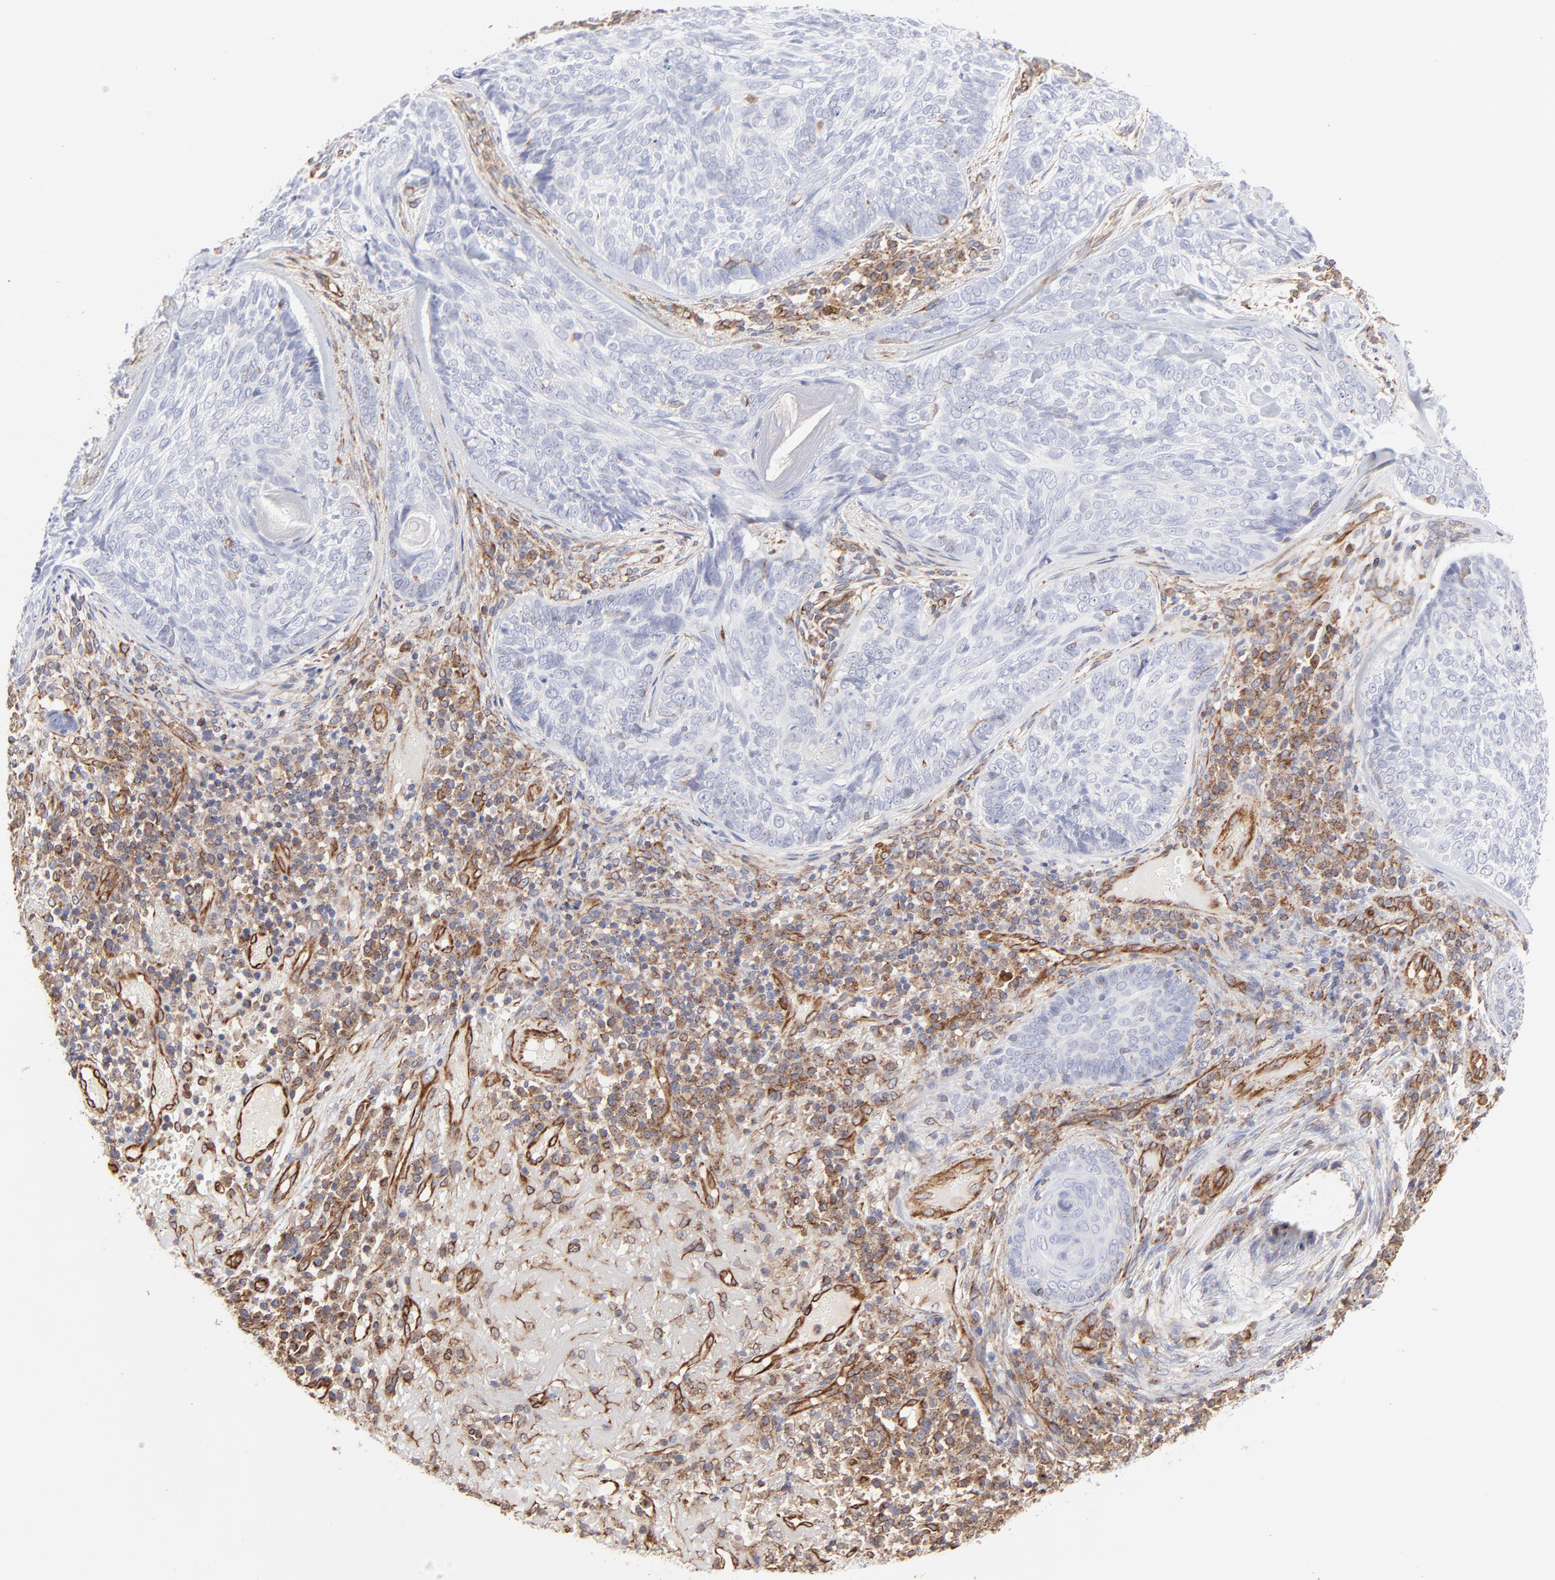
{"staining": {"intensity": "negative", "quantity": "none", "location": "none"}, "tissue": "skin cancer", "cell_type": "Tumor cells", "image_type": "cancer", "snomed": [{"axis": "morphology", "description": "Basal cell carcinoma"}, {"axis": "topography", "description": "Skin"}], "caption": "Tumor cells are negative for protein expression in human skin basal cell carcinoma.", "gene": "COX8C", "patient": {"sex": "male", "age": 72}}